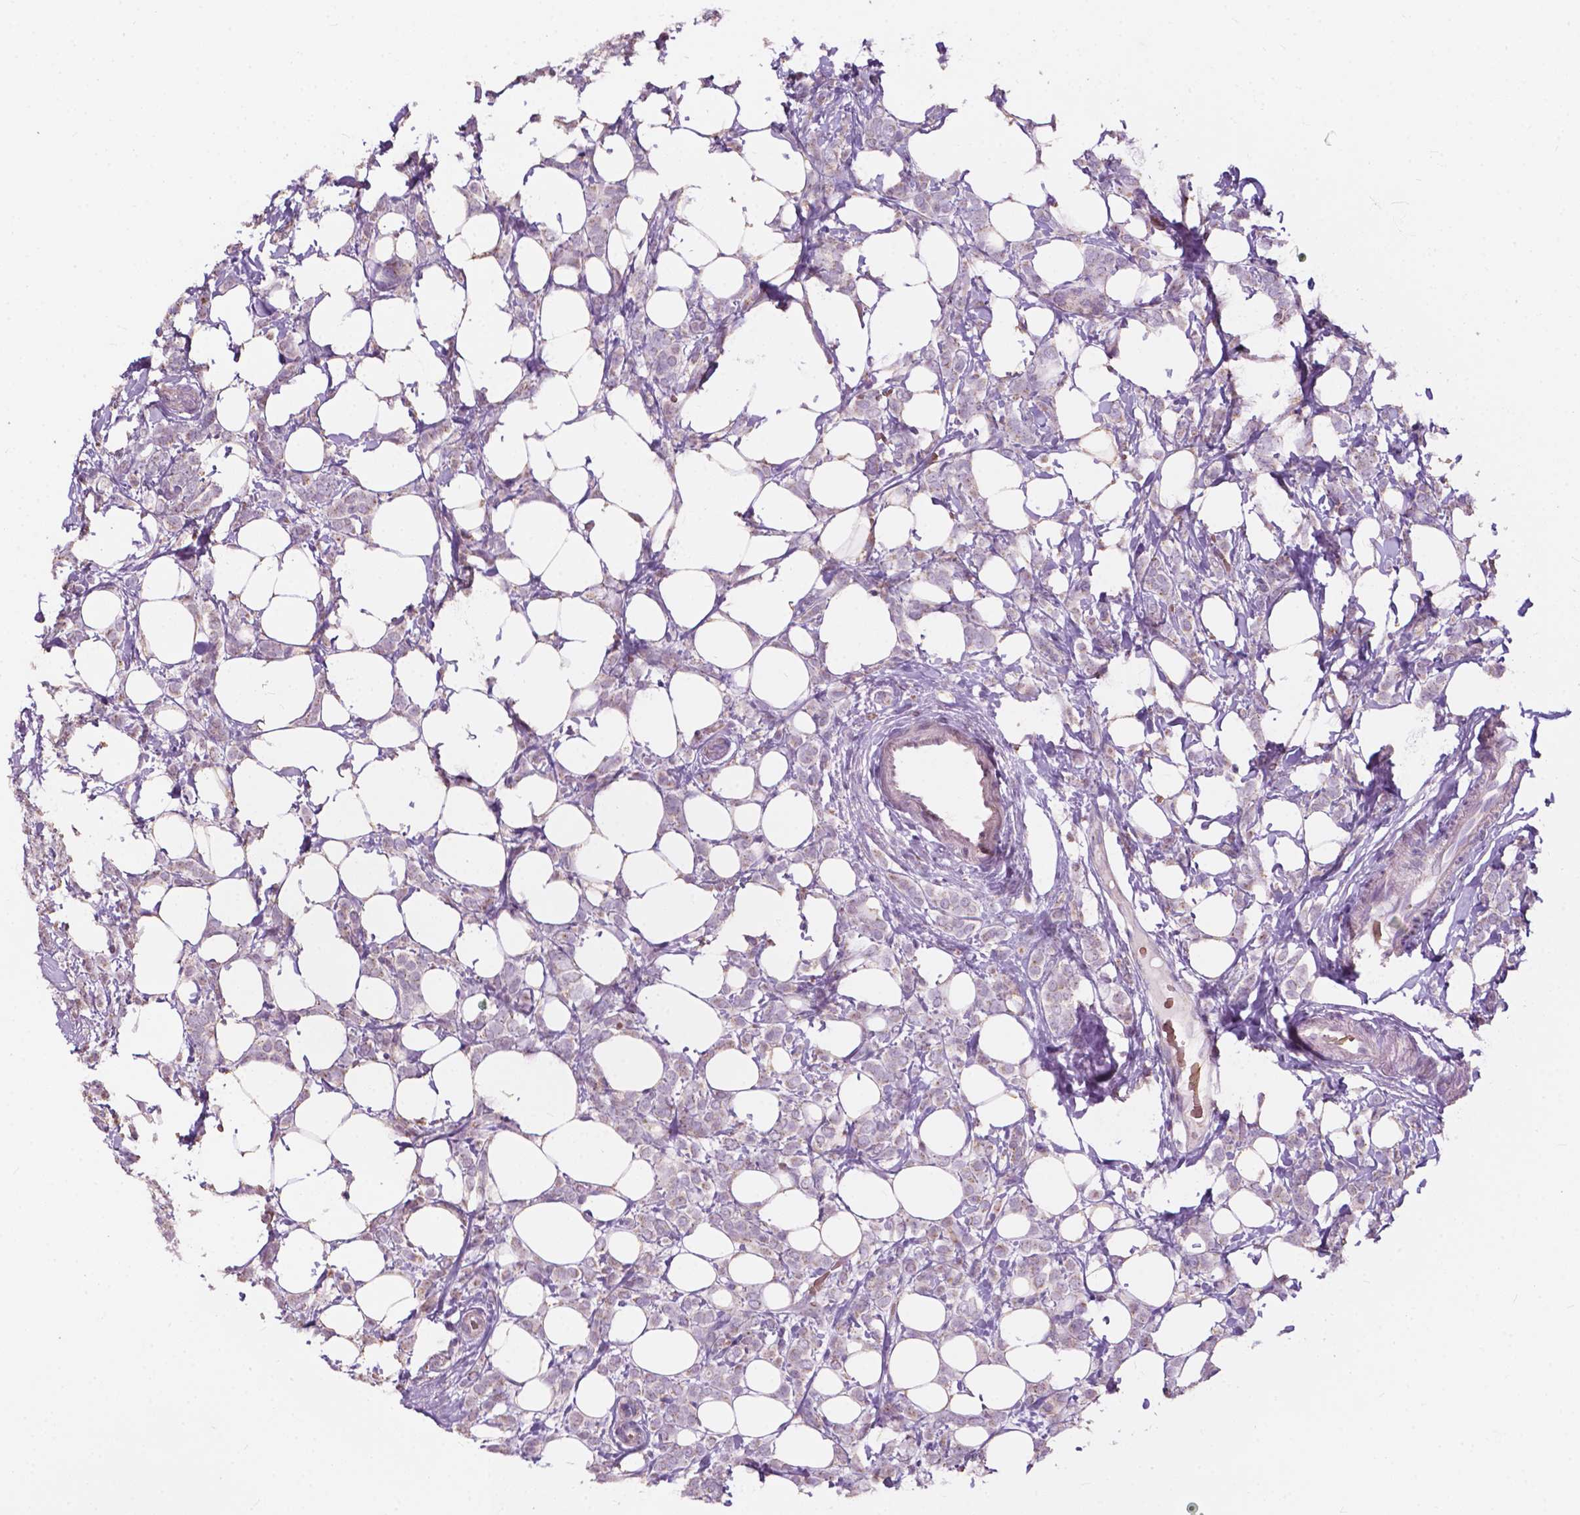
{"staining": {"intensity": "negative", "quantity": "none", "location": "none"}, "tissue": "breast cancer", "cell_type": "Tumor cells", "image_type": "cancer", "snomed": [{"axis": "morphology", "description": "Lobular carcinoma"}, {"axis": "topography", "description": "Breast"}], "caption": "This image is of lobular carcinoma (breast) stained with immunohistochemistry to label a protein in brown with the nuclei are counter-stained blue. There is no expression in tumor cells.", "gene": "NDUFS1", "patient": {"sex": "female", "age": 49}}